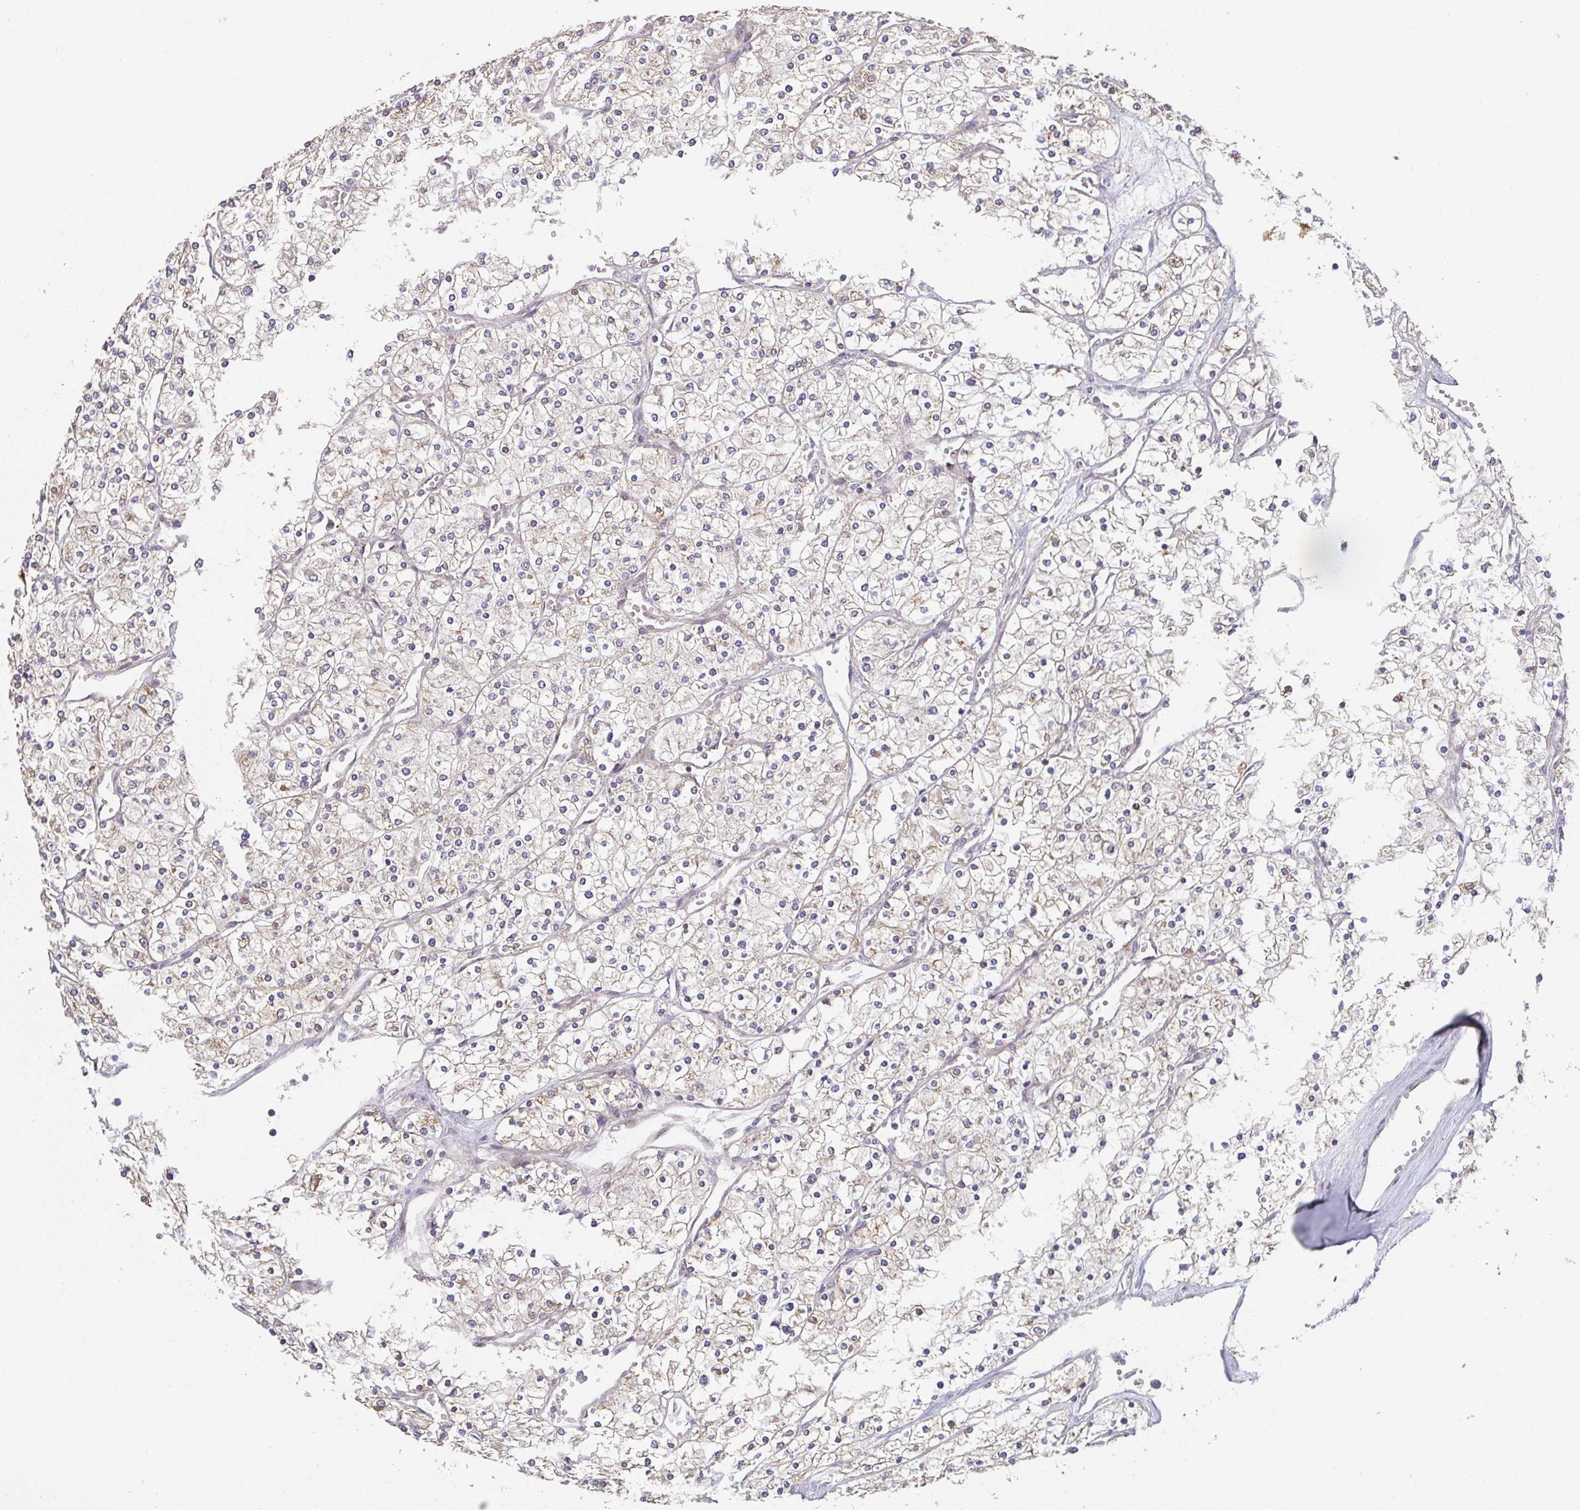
{"staining": {"intensity": "weak", "quantity": "25%-75%", "location": "cytoplasmic/membranous"}, "tissue": "renal cancer", "cell_type": "Tumor cells", "image_type": "cancer", "snomed": [{"axis": "morphology", "description": "Adenocarcinoma, NOS"}, {"axis": "topography", "description": "Kidney"}], "caption": "A brown stain highlights weak cytoplasmic/membranous staining of a protein in renal cancer tumor cells. (brown staining indicates protein expression, while blue staining denotes nuclei).", "gene": "RANGRF", "patient": {"sex": "male", "age": 80}}